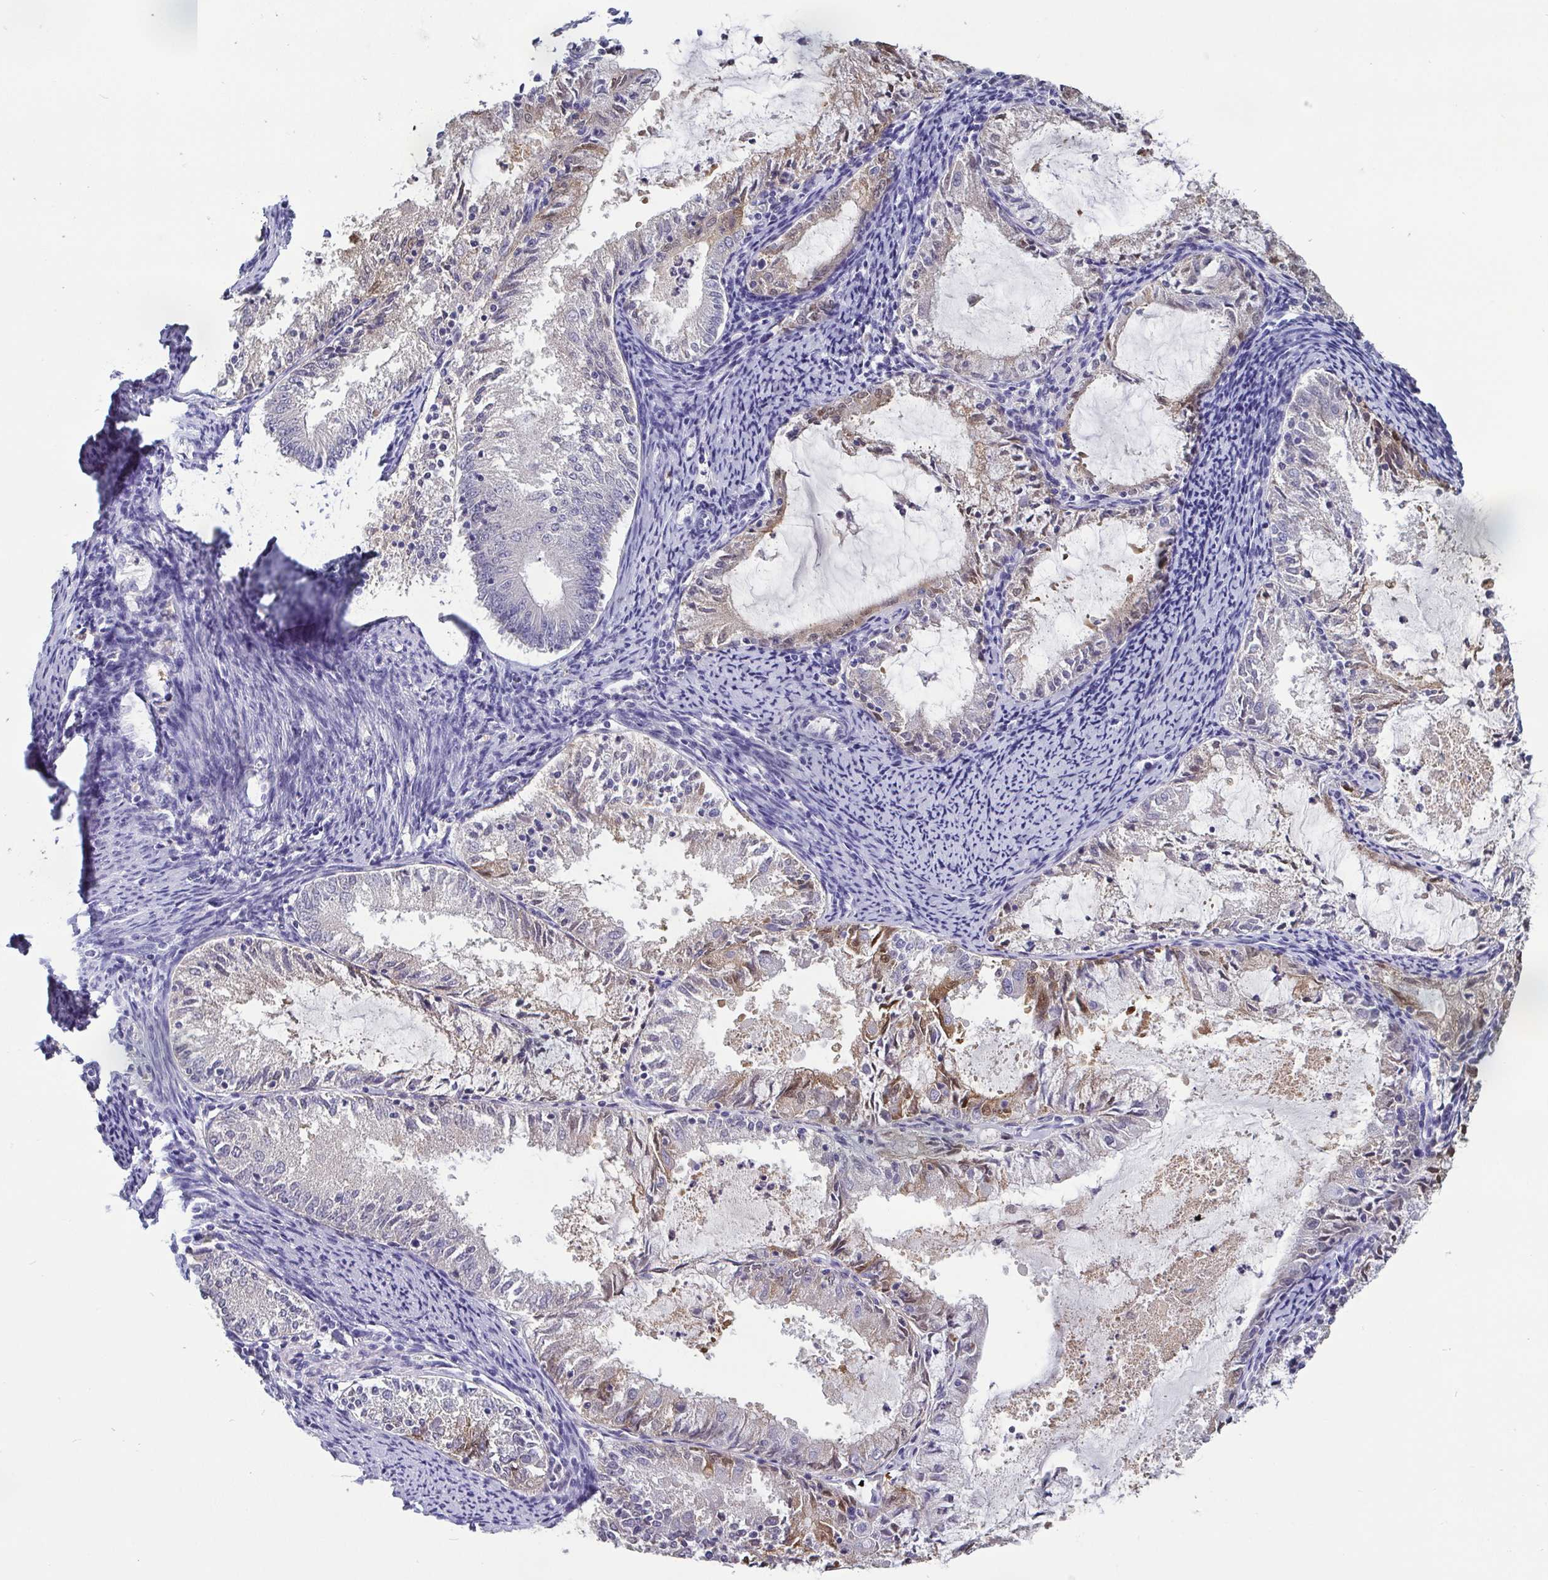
{"staining": {"intensity": "moderate", "quantity": "<25%", "location": "cytoplasmic/membranous"}, "tissue": "endometrial cancer", "cell_type": "Tumor cells", "image_type": "cancer", "snomed": [{"axis": "morphology", "description": "Adenocarcinoma, NOS"}, {"axis": "topography", "description": "Endometrium"}], "caption": "Moderate cytoplasmic/membranous positivity for a protein is seen in approximately <25% of tumor cells of endometrial cancer (adenocarcinoma) using IHC.", "gene": "IDH1", "patient": {"sex": "female", "age": 57}}